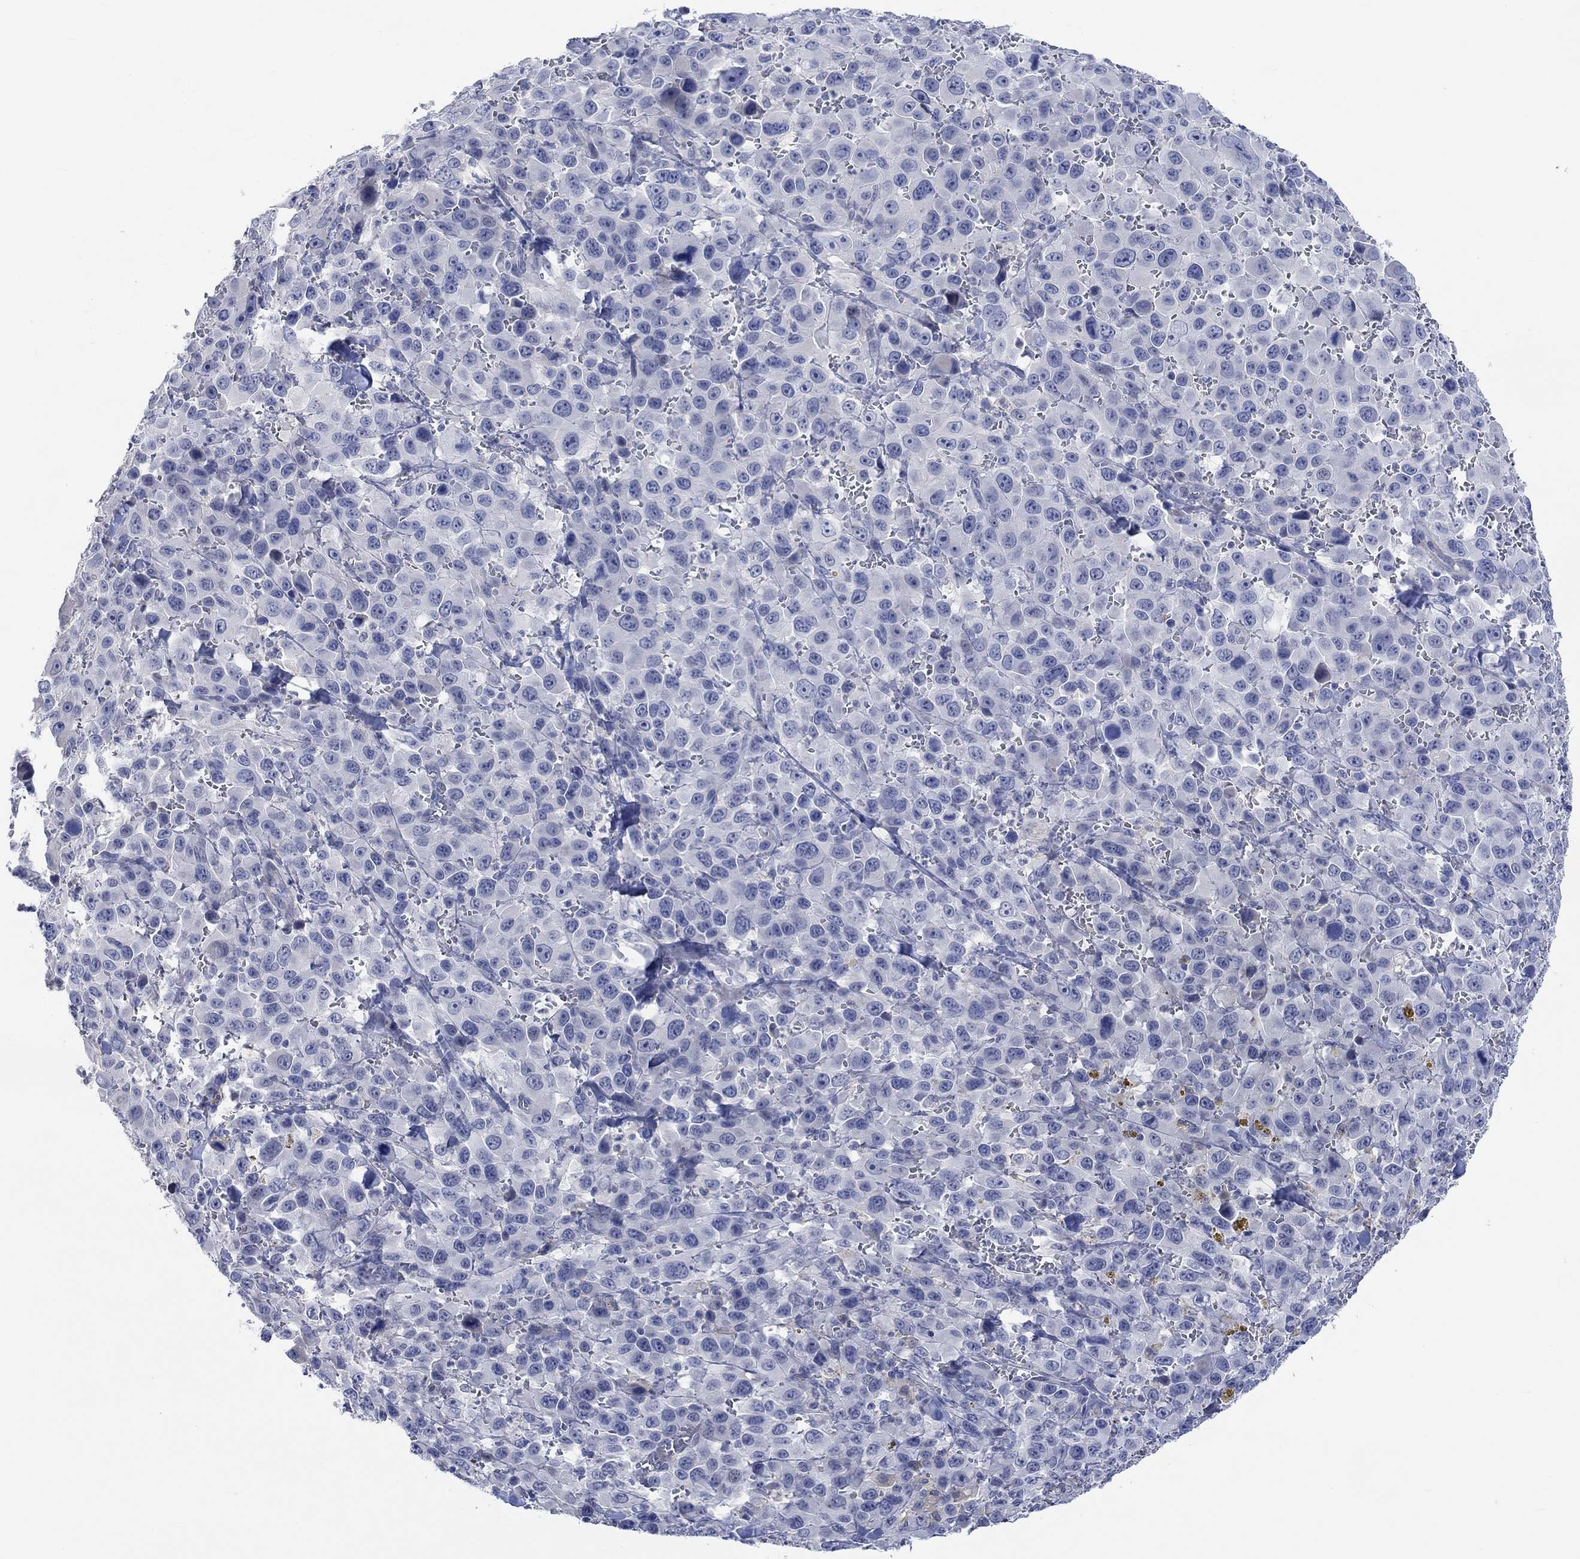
{"staining": {"intensity": "negative", "quantity": "none", "location": "none"}, "tissue": "melanoma", "cell_type": "Tumor cells", "image_type": "cancer", "snomed": [{"axis": "morphology", "description": "Malignant melanoma, NOS"}, {"axis": "topography", "description": "Skin"}], "caption": "DAB (3,3'-diaminobenzidine) immunohistochemical staining of malignant melanoma demonstrates no significant staining in tumor cells.", "gene": "DLK1", "patient": {"sex": "female", "age": 91}}